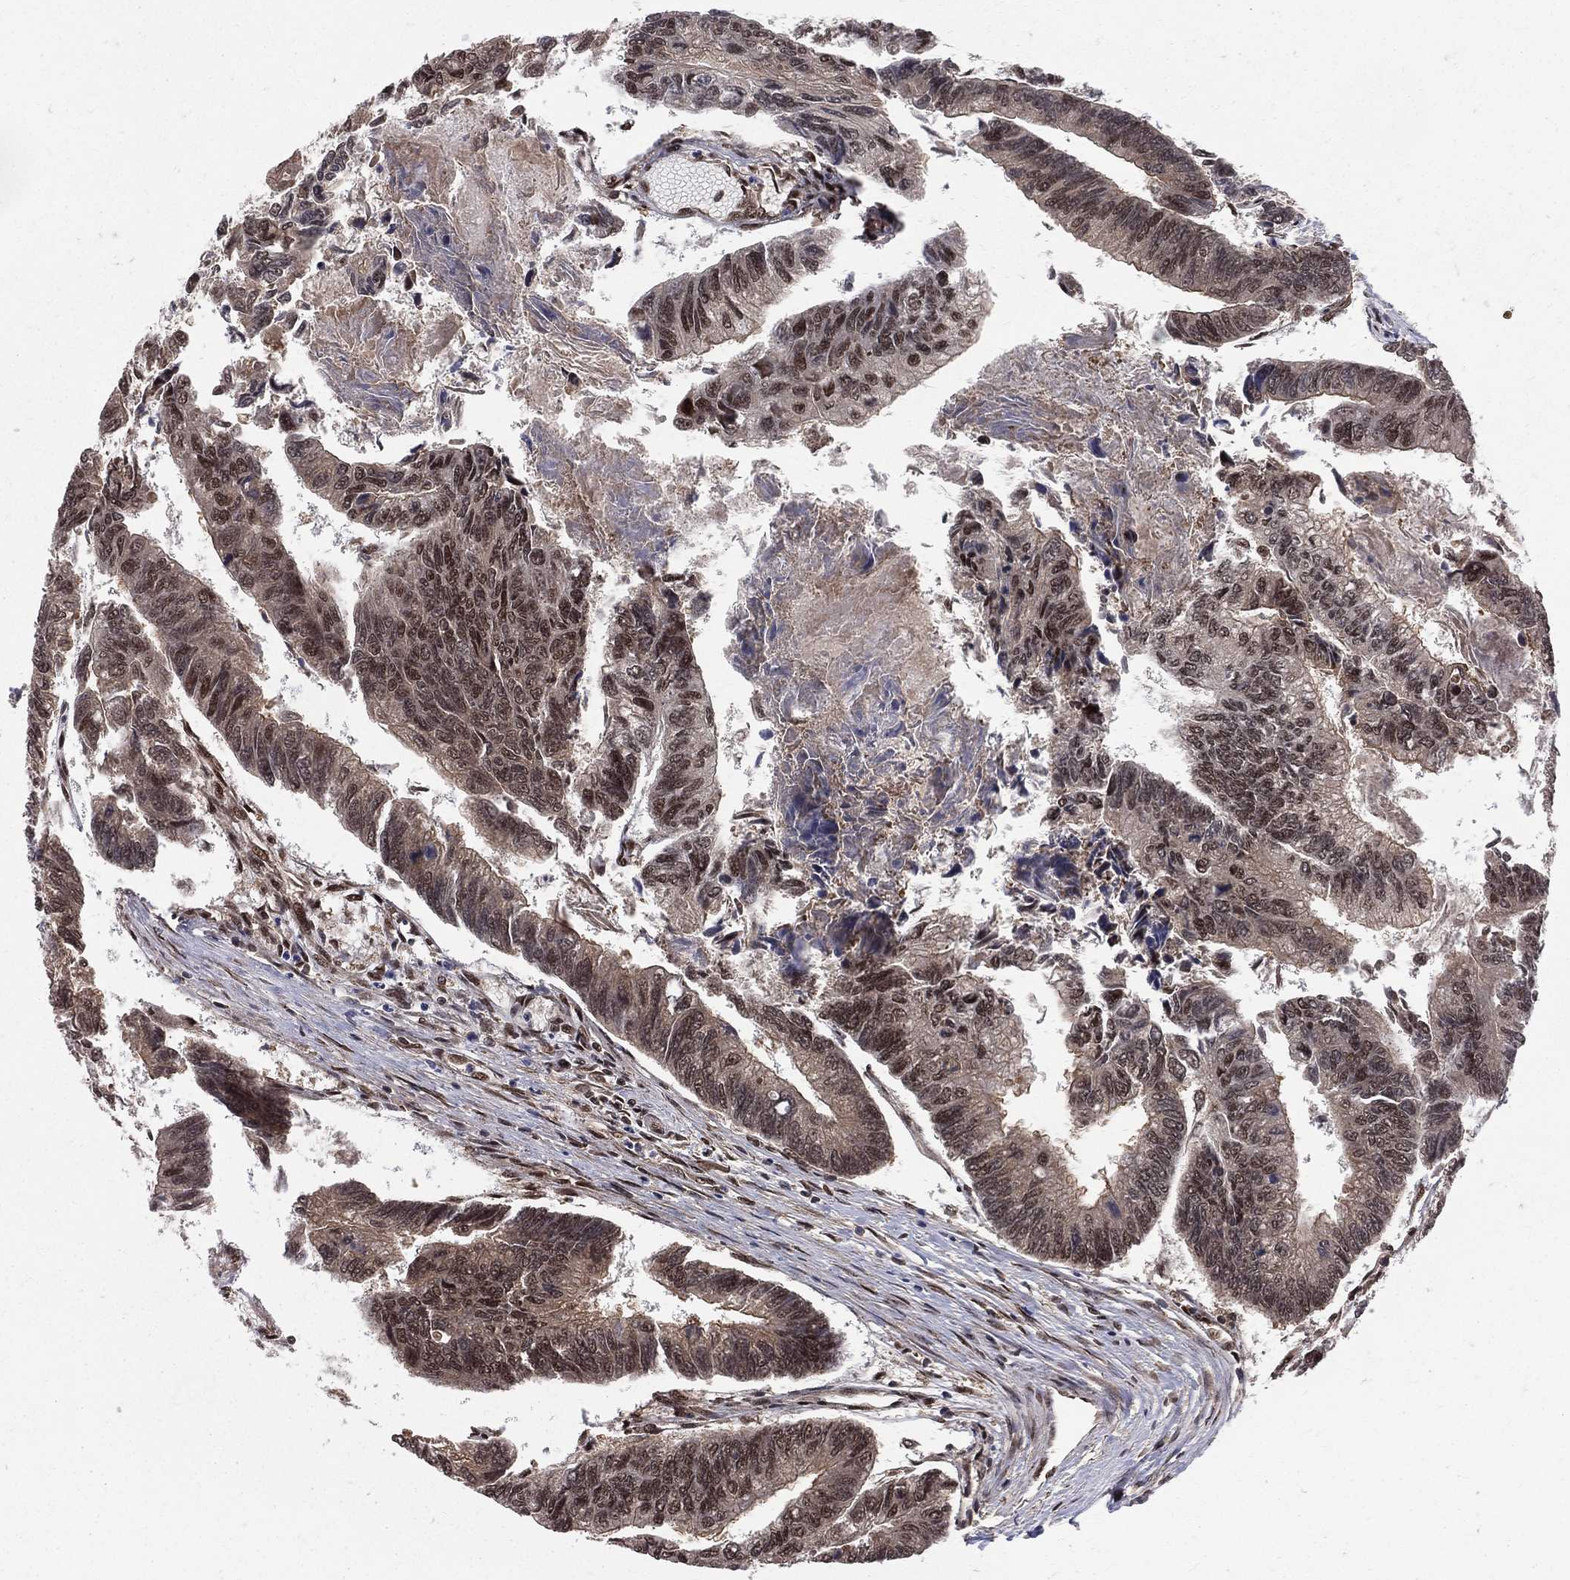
{"staining": {"intensity": "moderate", "quantity": "<25%", "location": "nuclear"}, "tissue": "colorectal cancer", "cell_type": "Tumor cells", "image_type": "cancer", "snomed": [{"axis": "morphology", "description": "Adenocarcinoma, NOS"}, {"axis": "topography", "description": "Colon"}], "caption": "DAB (3,3'-diaminobenzidine) immunohistochemical staining of human colorectal cancer (adenocarcinoma) demonstrates moderate nuclear protein staining in approximately <25% of tumor cells.", "gene": "COPS4", "patient": {"sex": "female", "age": 65}}